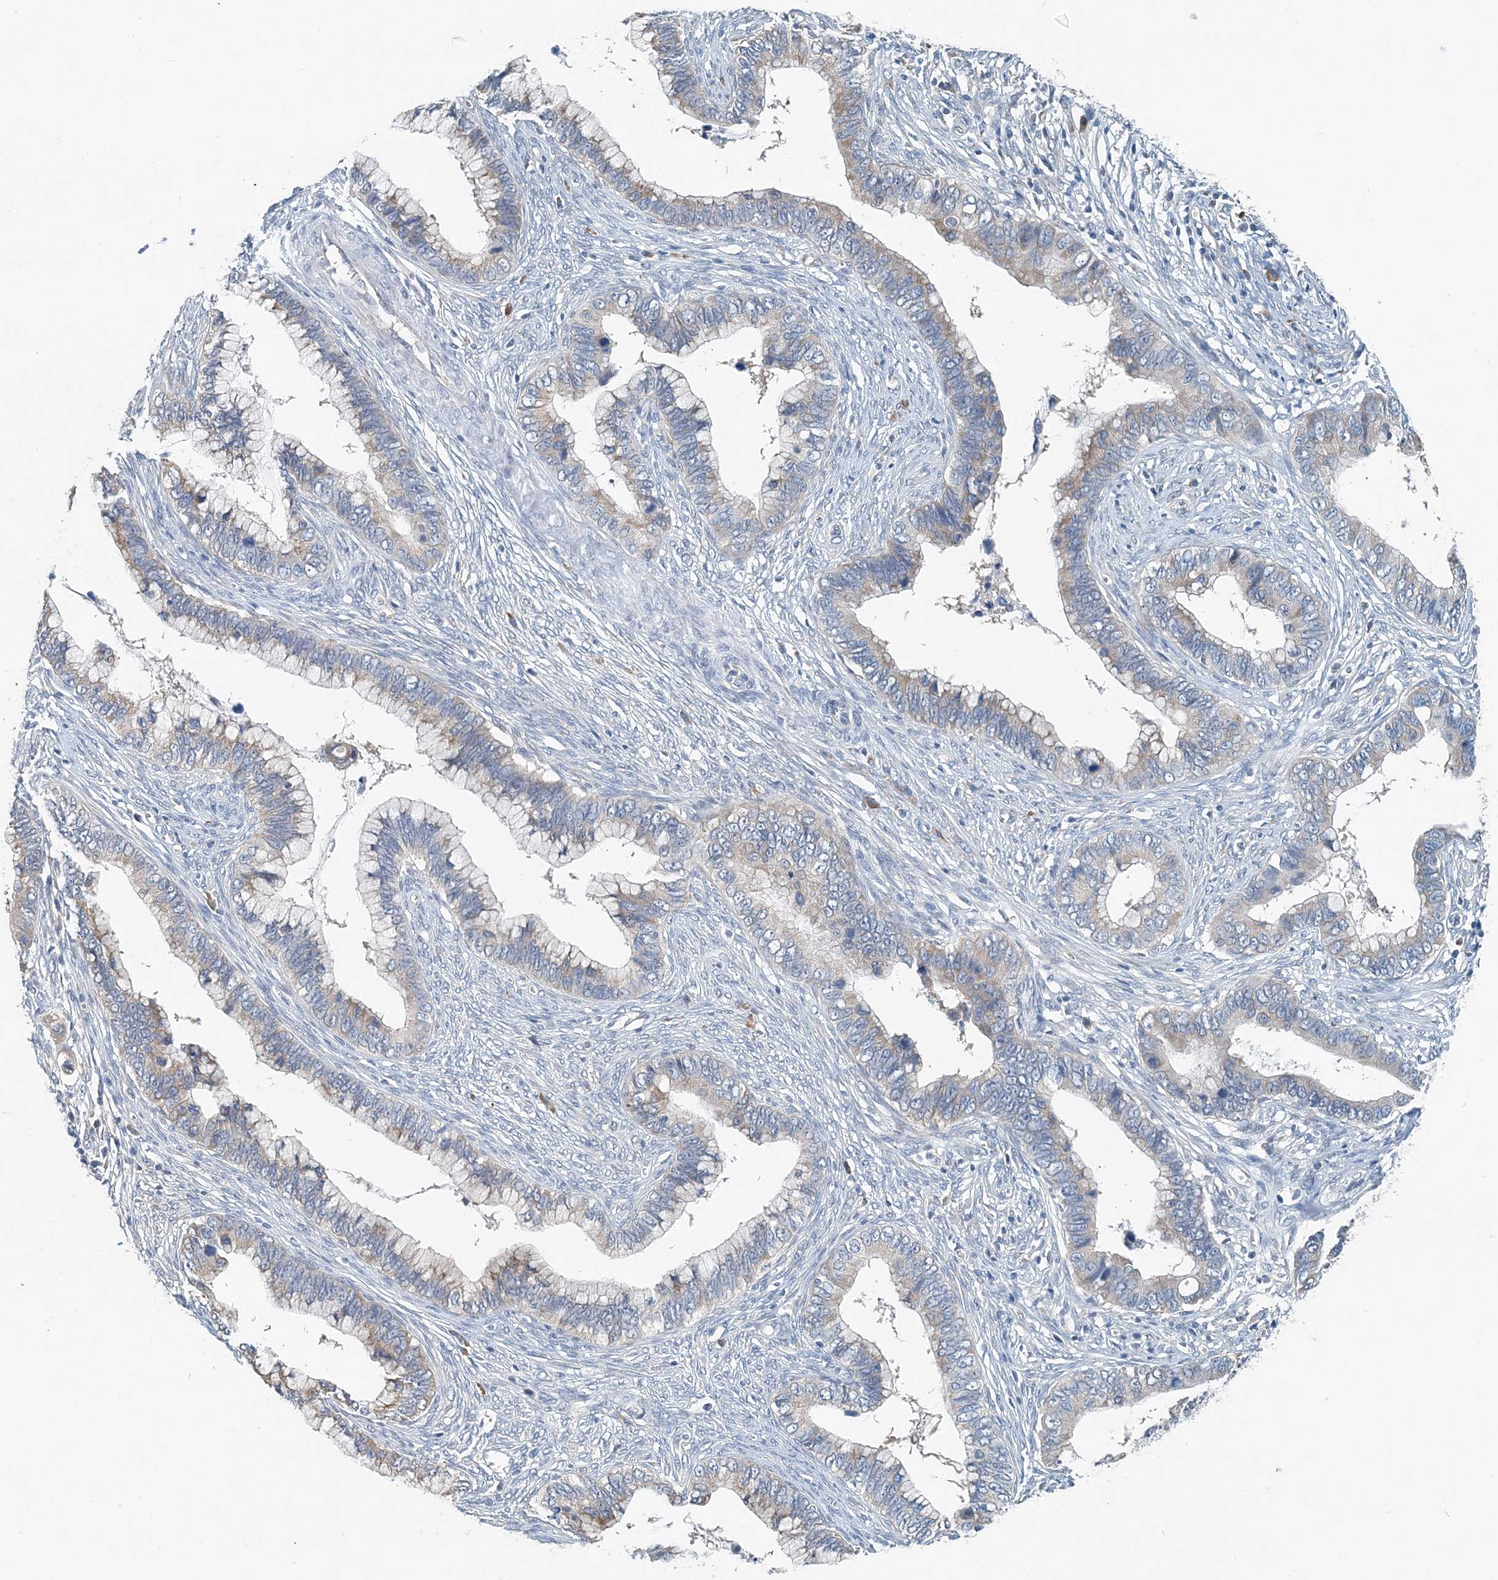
{"staining": {"intensity": "weak", "quantity": "25%-75%", "location": "cytoplasmic/membranous"}, "tissue": "cervical cancer", "cell_type": "Tumor cells", "image_type": "cancer", "snomed": [{"axis": "morphology", "description": "Adenocarcinoma, NOS"}, {"axis": "topography", "description": "Cervix"}], "caption": "Immunohistochemical staining of human cervical adenocarcinoma reveals low levels of weak cytoplasmic/membranous expression in approximately 25%-75% of tumor cells.", "gene": "EEF1A2", "patient": {"sex": "female", "age": 44}}